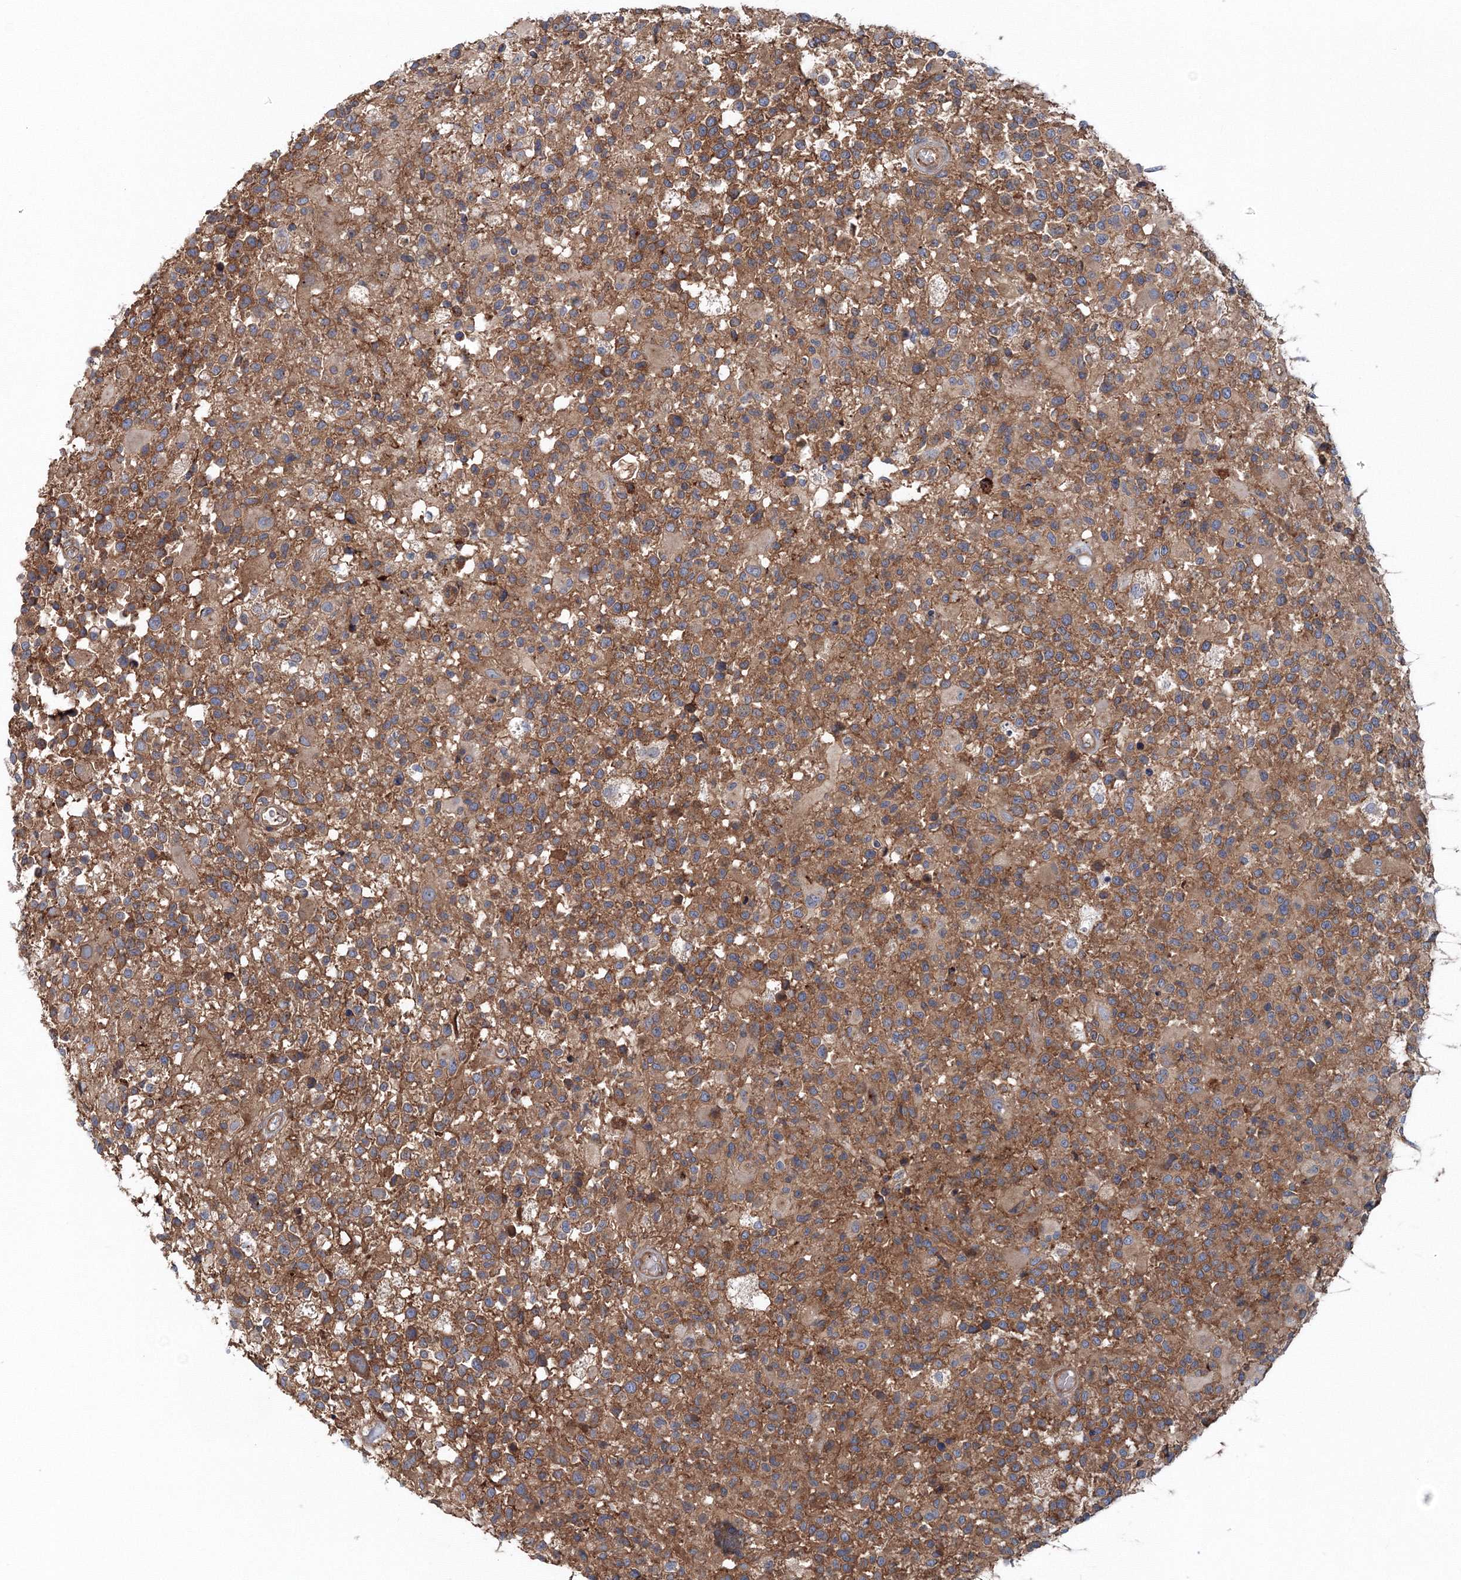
{"staining": {"intensity": "moderate", "quantity": ">75%", "location": "cytoplasmic/membranous"}, "tissue": "glioma", "cell_type": "Tumor cells", "image_type": "cancer", "snomed": [{"axis": "morphology", "description": "Glioma, malignant, High grade"}, {"axis": "morphology", "description": "Glioblastoma, NOS"}, {"axis": "topography", "description": "Brain"}], "caption": "Approximately >75% of tumor cells in human glioblastoma show moderate cytoplasmic/membranous protein expression as visualized by brown immunohistochemical staining.", "gene": "EXOC1", "patient": {"sex": "male", "age": 60}}